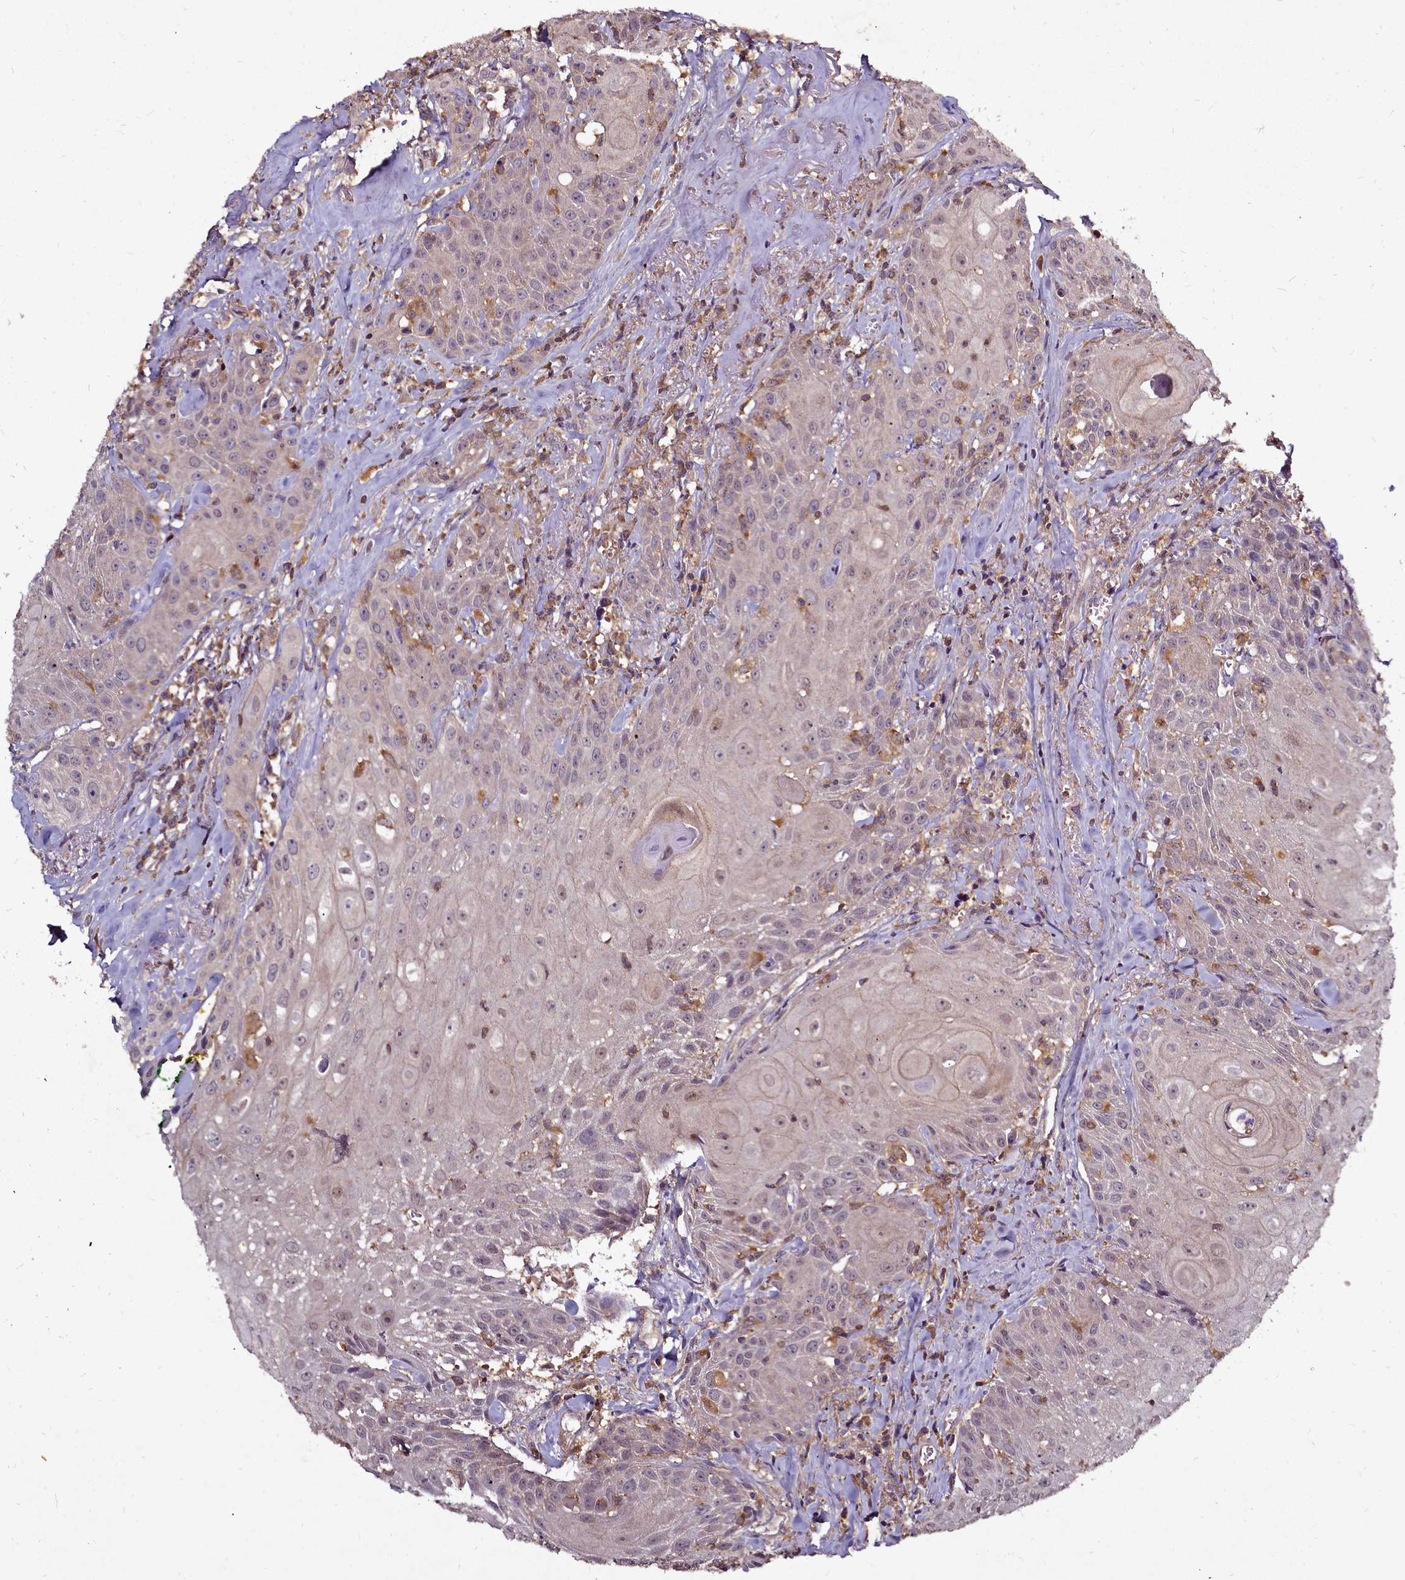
{"staining": {"intensity": "weak", "quantity": "<25%", "location": "cytoplasmic/membranous"}, "tissue": "head and neck cancer", "cell_type": "Tumor cells", "image_type": "cancer", "snomed": [{"axis": "morphology", "description": "Squamous cell carcinoma, NOS"}, {"axis": "topography", "description": "Oral tissue"}, {"axis": "topography", "description": "Head-Neck"}], "caption": "Head and neck cancer stained for a protein using IHC exhibits no positivity tumor cells.", "gene": "NCKAP1L", "patient": {"sex": "female", "age": 82}}